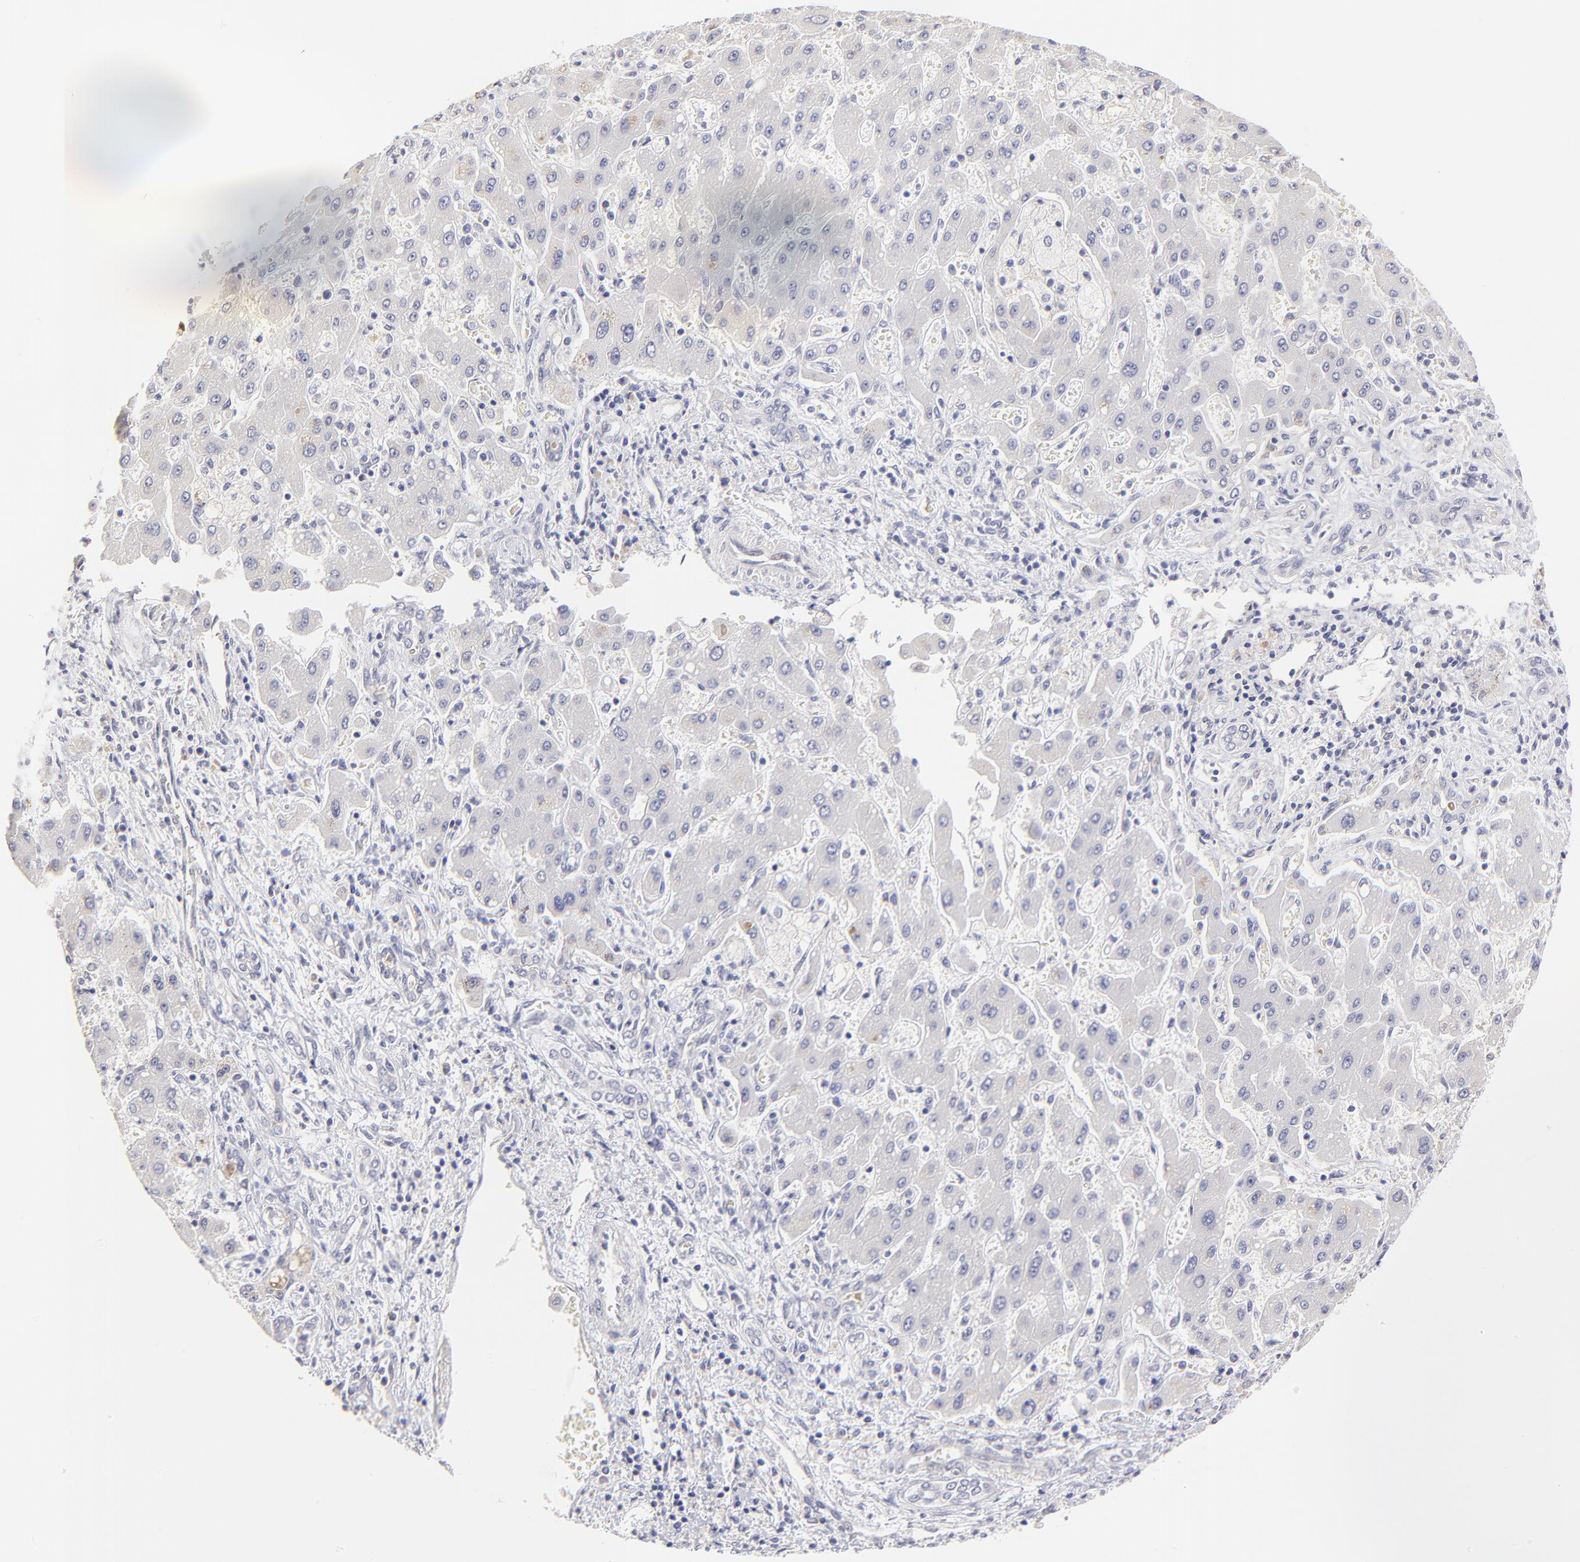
{"staining": {"intensity": "negative", "quantity": "none", "location": "none"}, "tissue": "liver cancer", "cell_type": "Tumor cells", "image_type": "cancer", "snomed": [{"axis": "morphology", "description": "Cholangiocarcinoma"}, {"axis": "topography", "description": "Liver"}], "caption": "There is no significant expression in tumor cells of liver cancer (cholangiocarcinoma).", "gene": "BTG2", "patient": {"sex": "male", "age": 50}}